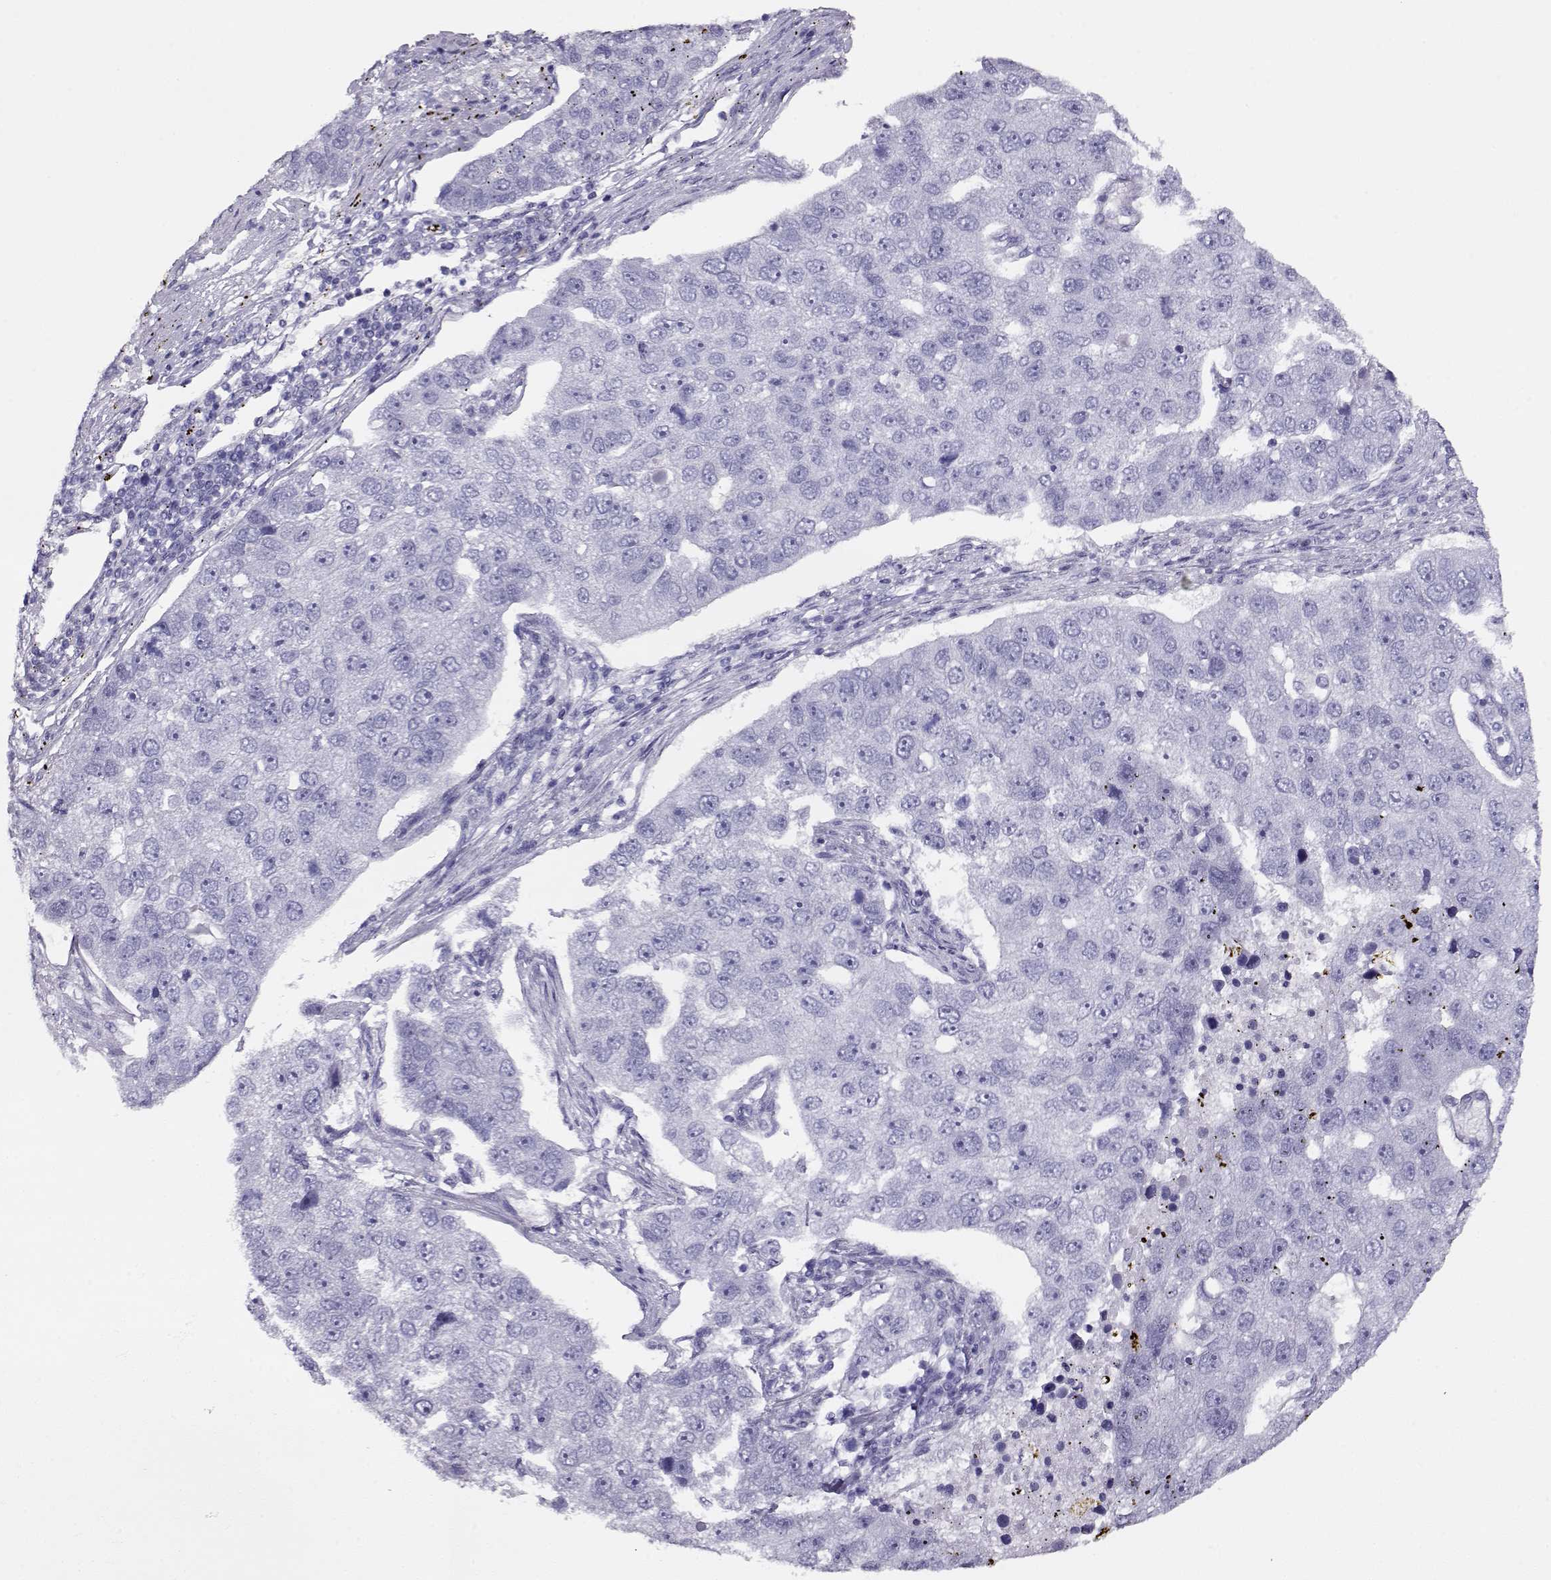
{"staining": {"intensity": "negative", "quantity": "none", "location": "none"}, "tissue": "pancreatic cancer", "cell_type": "Tumor cells", "image_type": "cancer", "snomed": [{"axis": "morphology", "description": "Adenocarcinoma, NOS"}, {"axis": "topography", "description": "Pancreas"}], "caption": "The image demonstrates no significant staining in tumor cells of pancreatic cancer (adenocarcinoma).", "gene": "CRX", "patient": {"sex": "female", "age": 61}}